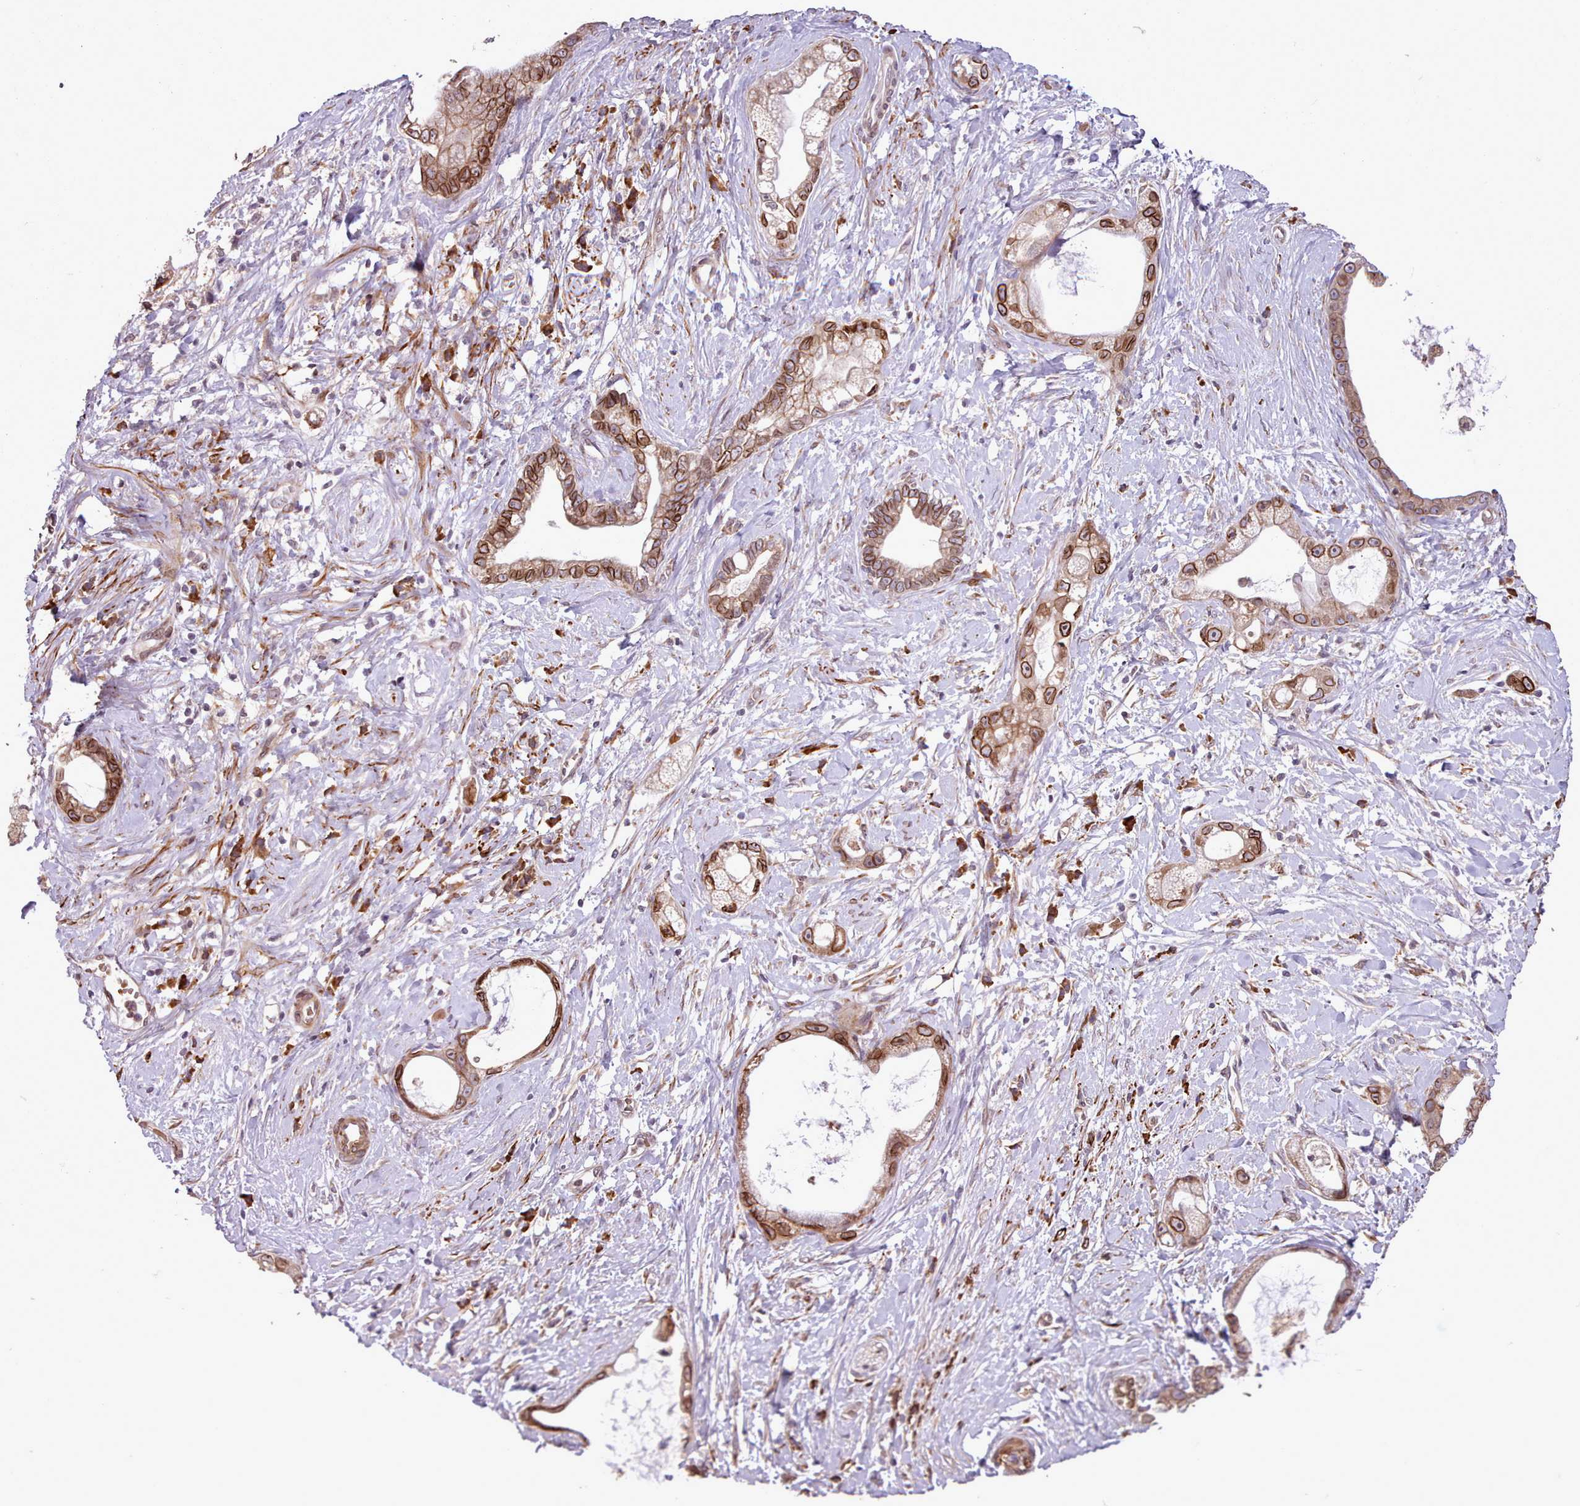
{"staining": {"intensity": "strong", "quantity": "25%-75%", "location": "cytoplasmic/membranous,nuclear"}, "tissue": "stomach cancer", "cell_type": "Tumor cells", "image_type": "cancer", "snomed": [{"axis": "morphology", "description": "Adenocarcinoma, NOS"}, {"axis": "topography", "description": "Stomach"}], "caption": "About 25%-75% of tumor cells in human stomach adenocarcinoma display strong cytoplasmic/membranous and nuclear protein staining as visualized by brown immunohistochemical staining.", "gene": "CABP1", "patient": {"sex": "male", "age": 55}}